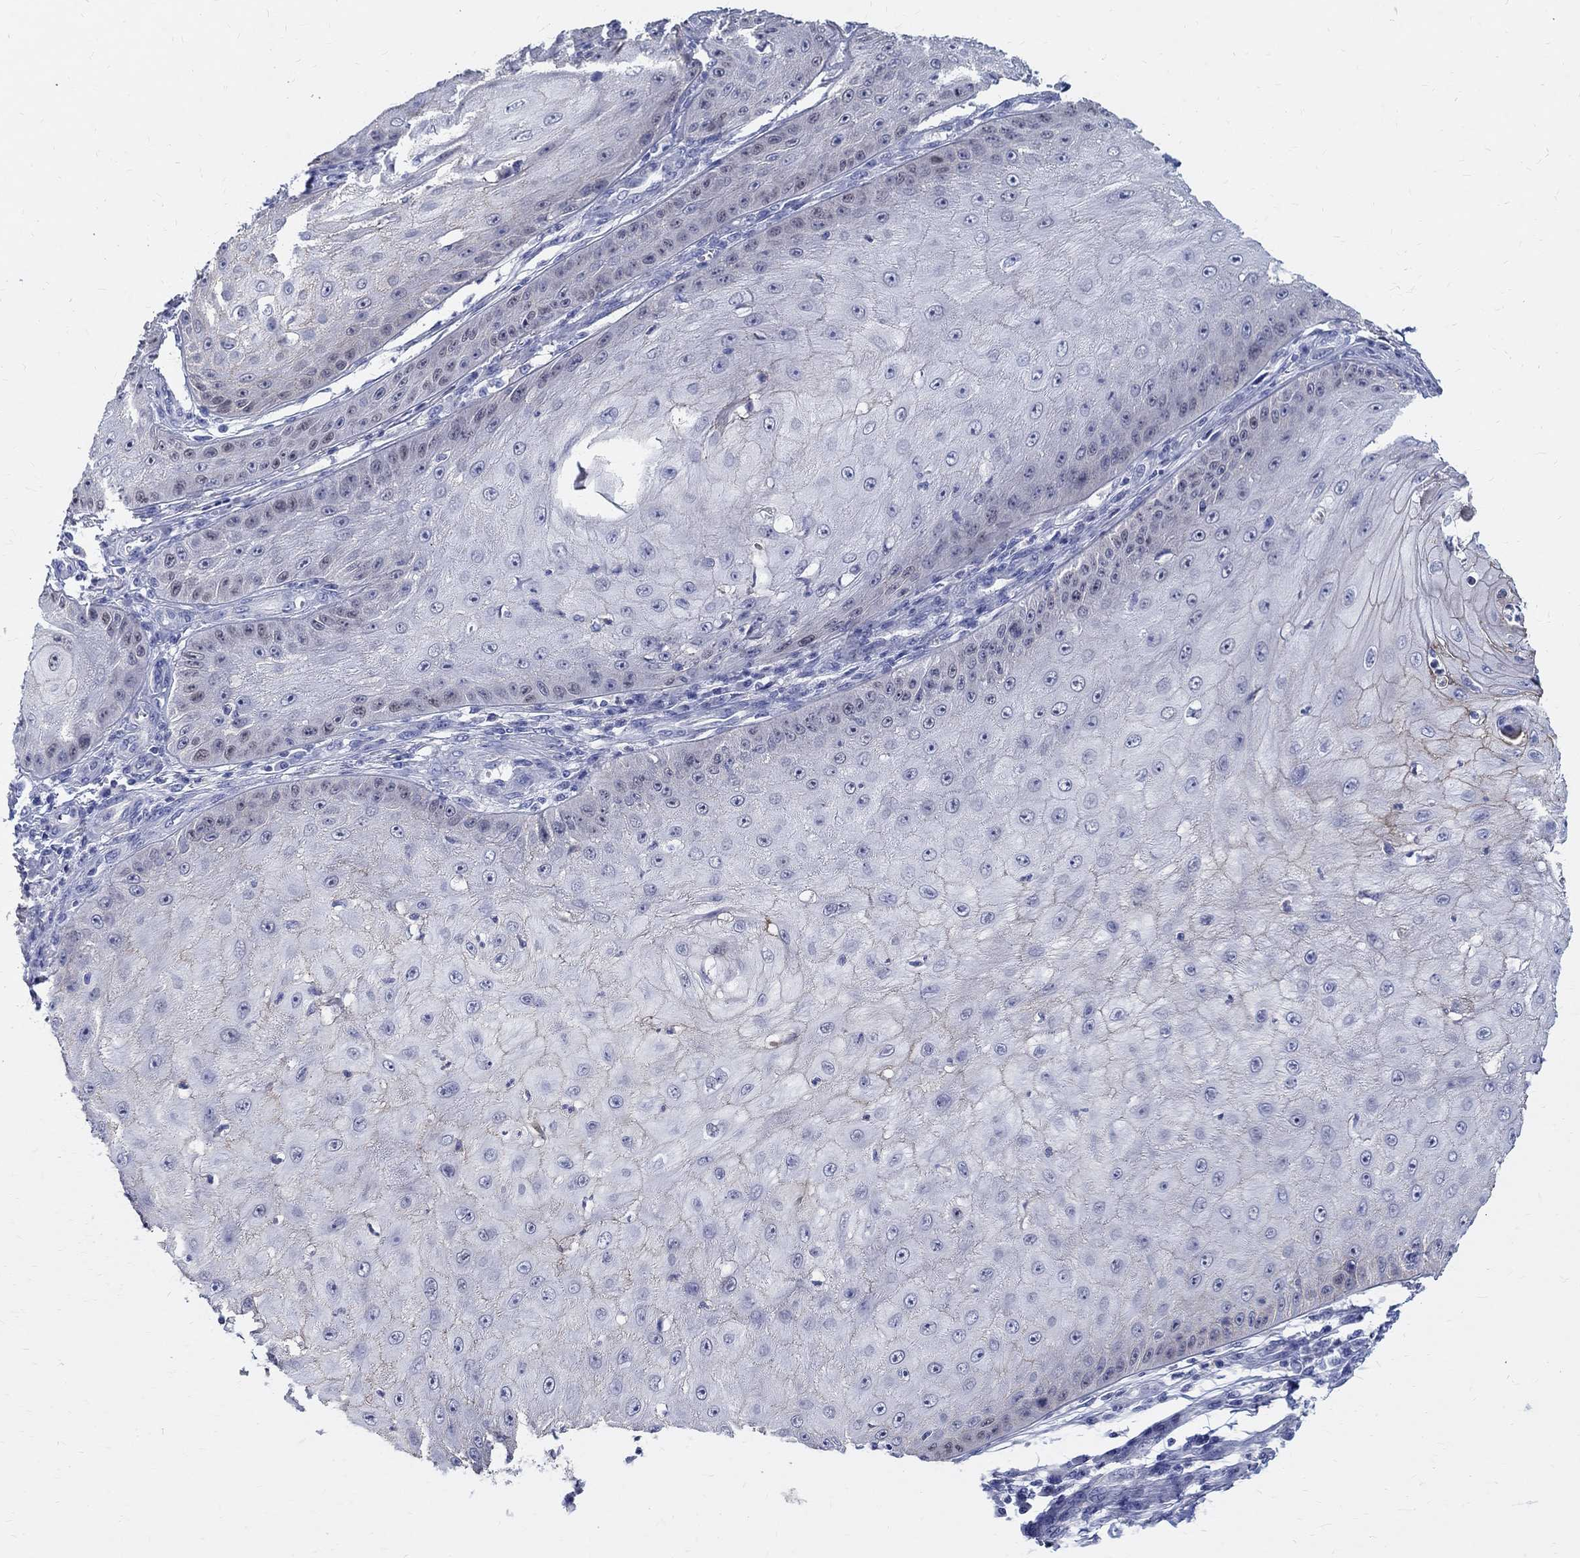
{"staining": {"intensity": "negative", "quantity": "none", "location": "none"}, "tissue": "skin cancer", "cell_type": "Tumor cells", "image_type": "cancer", "snomed": [{"axis": "morphology", "description": "Squamous cell carcinoma, NOS"}, {"axis": "topography", "description": "Skin"}], "caption": "This is an immunohistochemistry (IHC) histopathology image of squamous cell carcinoma (skin). There is no expression in tumor cells.", "gene": "SOX2", "patient": {"sex": "male", "age": 70}}